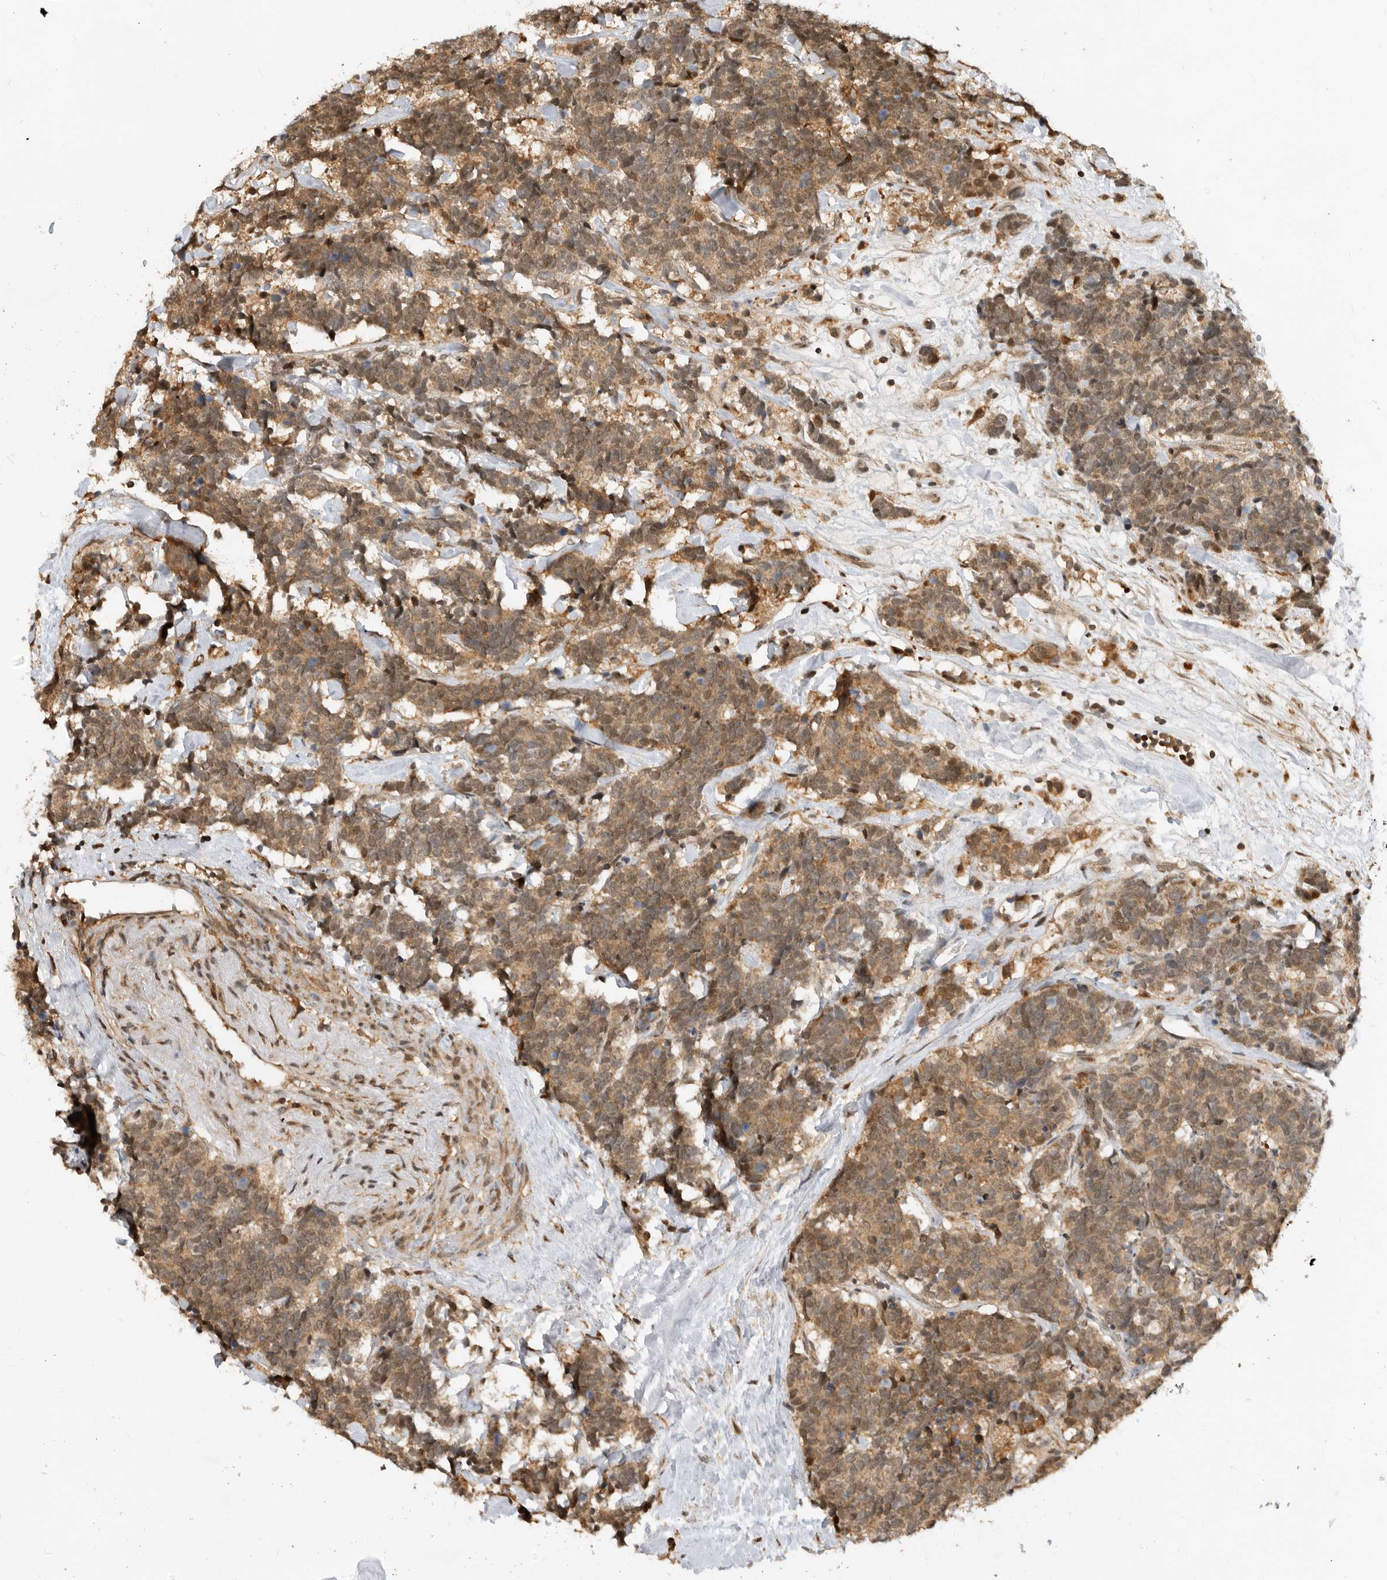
{"staining": {"intensity": "moderate", "quantity": ">75%", "location": "cytoplasmic/membranous,nuclear"}, "tissue": "carcinoid", "cell_type": "Tumor cells", "image_type": "cancer", "snomed": [{"axis": "morphology", "description": "Carcinoma, NOS"}, {"axis": "morphology", "description": "Carcinoid, malignant, NOS"}, {"axis": "topography", "description": "Urinary bladder"}], "caption": "Immunohistochemistry (IHC) image of malignant carcinoid stained for a protein (brown), which demonstrates medium levels of moderate cytoplasmic/membranous and nuclear expression in approximately >75% of tumor cells.", "gene": "ADPRS", "patient": {"sex": "male", "age": 57}}